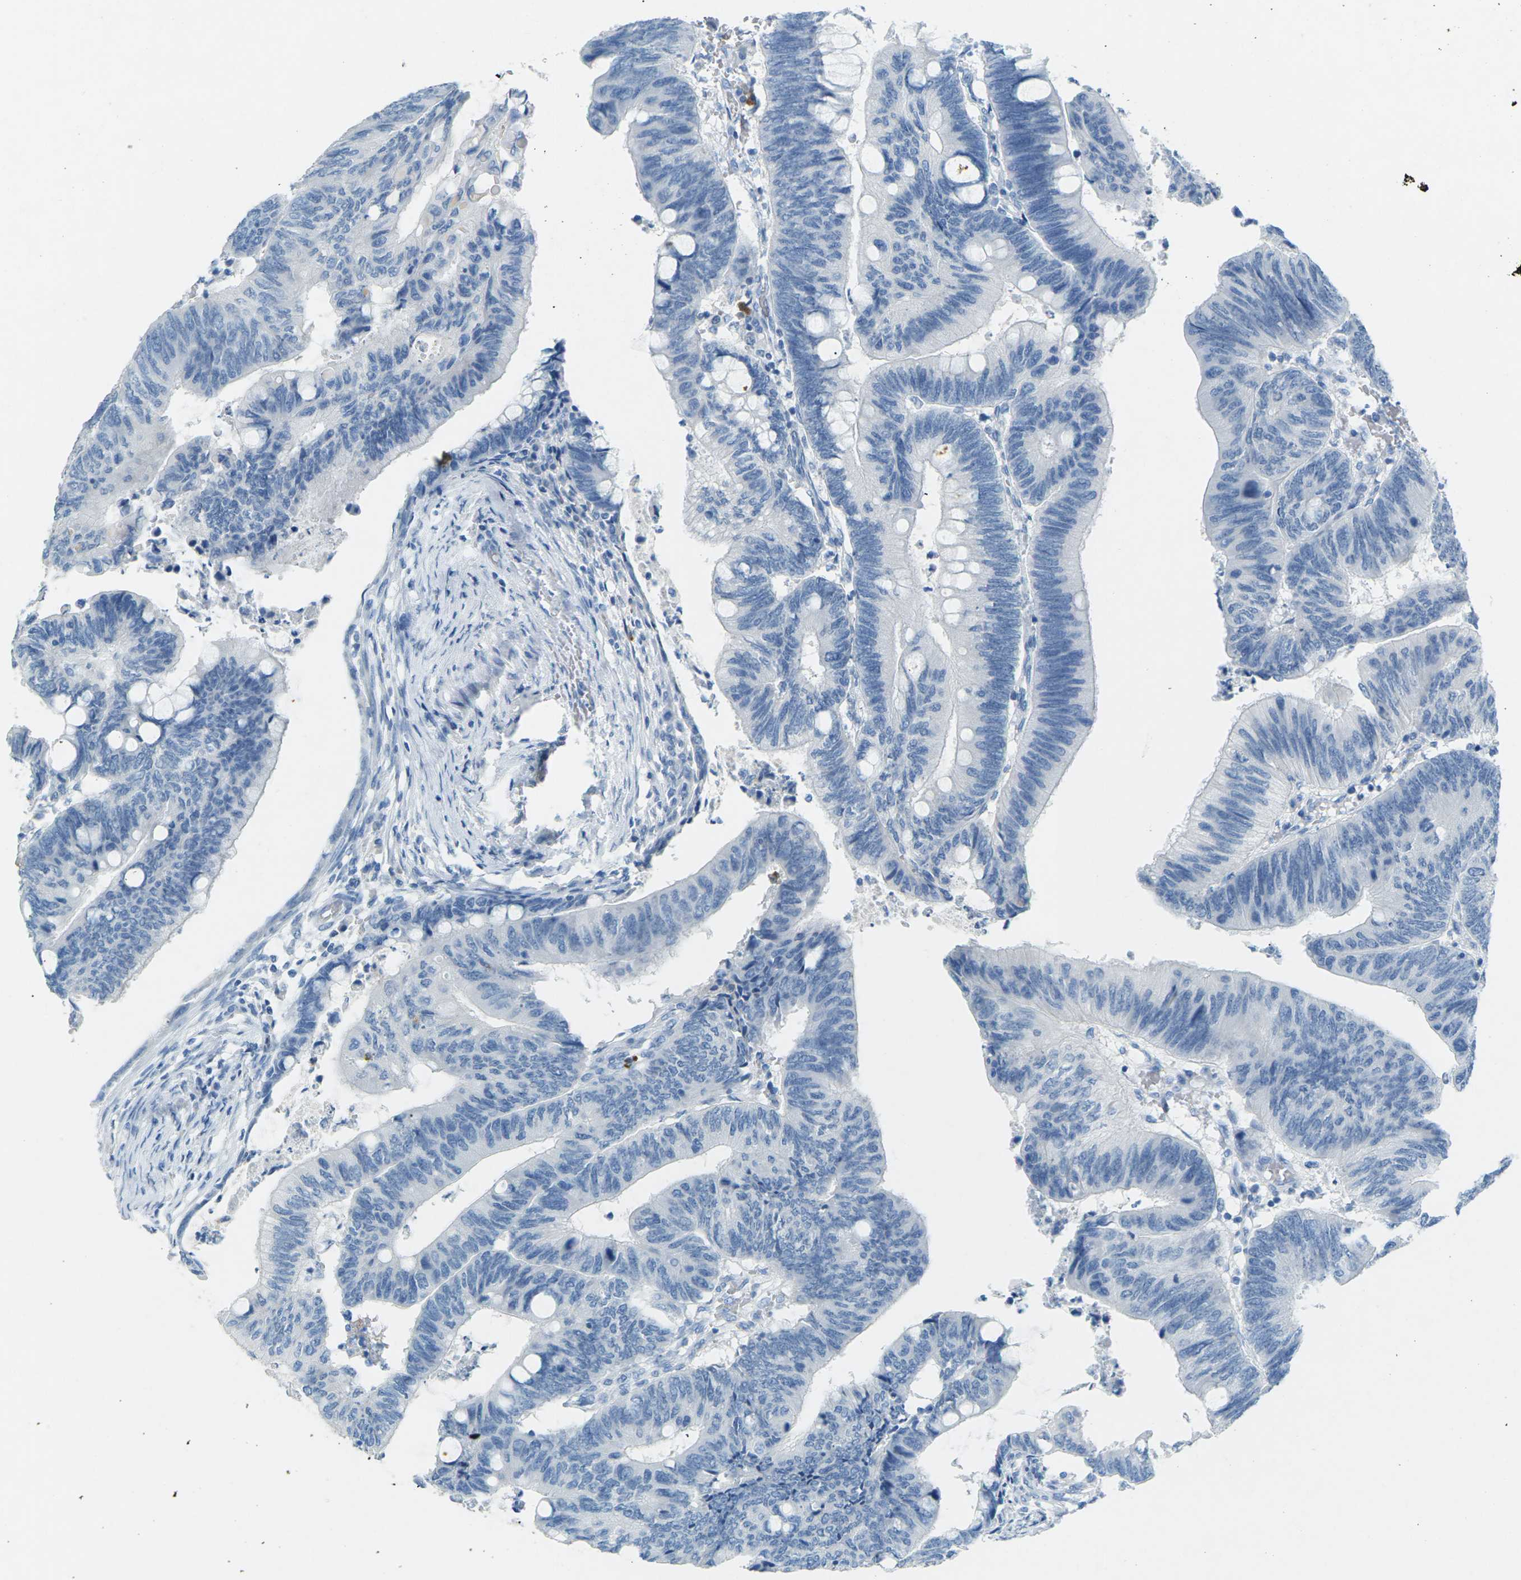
{"staining": {"intensity": "negative", "quantity": "none", "location": "none"}, "tissue": "colorectal cancer", "cell_type": "Tumor cells", "image_type": "cancer", "snomed": [{"axis": "morphology", "description": "Normal tissue, NOS"}, {"axis": "morphology", "description": "Adenocarcinoma, NOS"}, {"axis": "topography", "description": "Rectum"}, {"axis": "topography", "description": "Peripheral nerve tissue"}], "caption": "This is an immunohistochemistry image of human colorectal cancer. There is no staining in tumor cells.", "gene": "CDH16", "patient": {"sex": "male", "age": 92}}